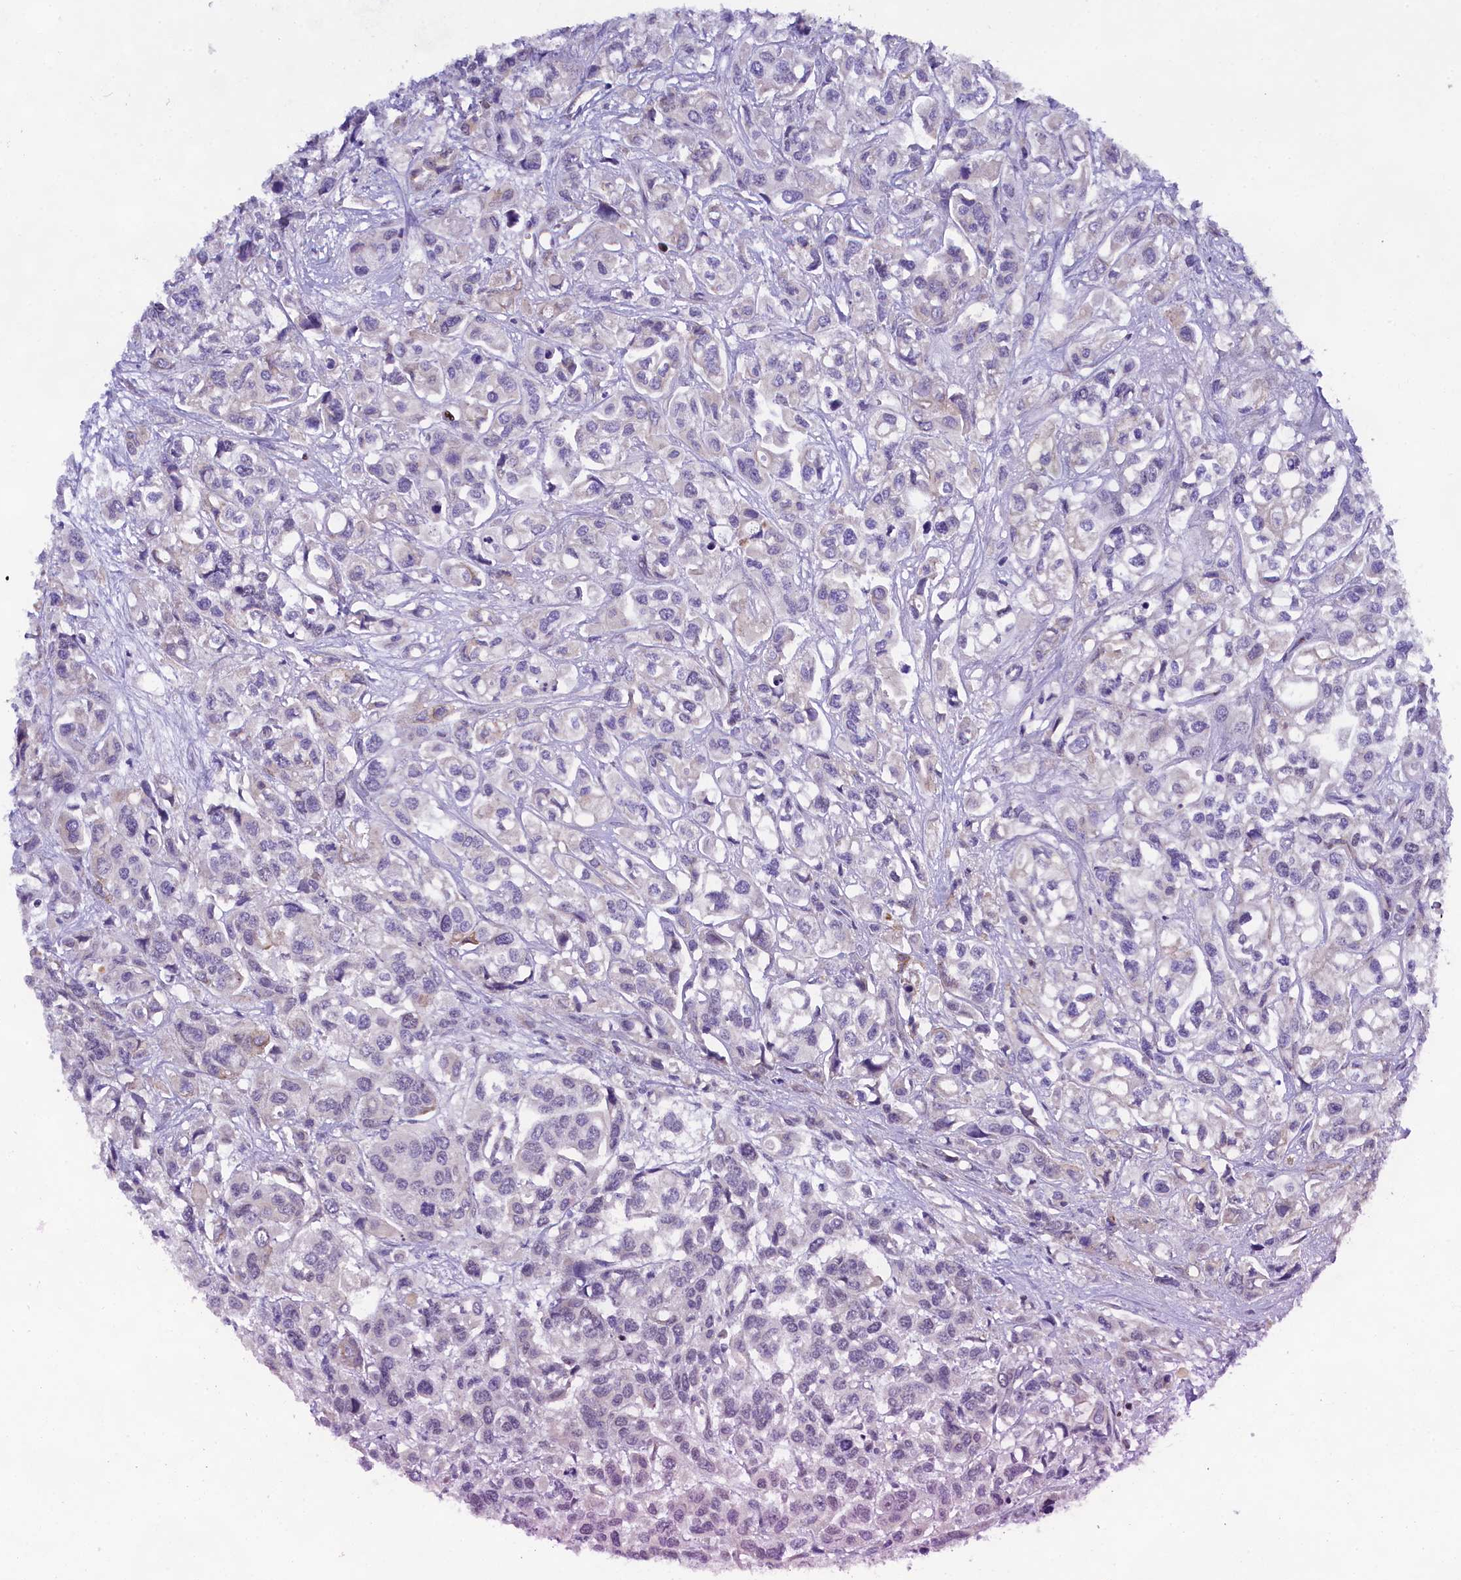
{"staining": {"intensity": "negative", "quantity": "none", "location": "none"}, "tissue": "urothelial cancer", "cell_type": "Tumor cells", "image_type": "cancer", "snomed": [{"axis": "morphology", "description": "Urothelial carcinoma, High grade"}, {"axis": "topography", "description": "Urinary bladder"}], "caption": "Tumor cells show no significant expression in urothelial cancer.", "gene": "SP4", "patient": {"sex": "male", "age": 67}}